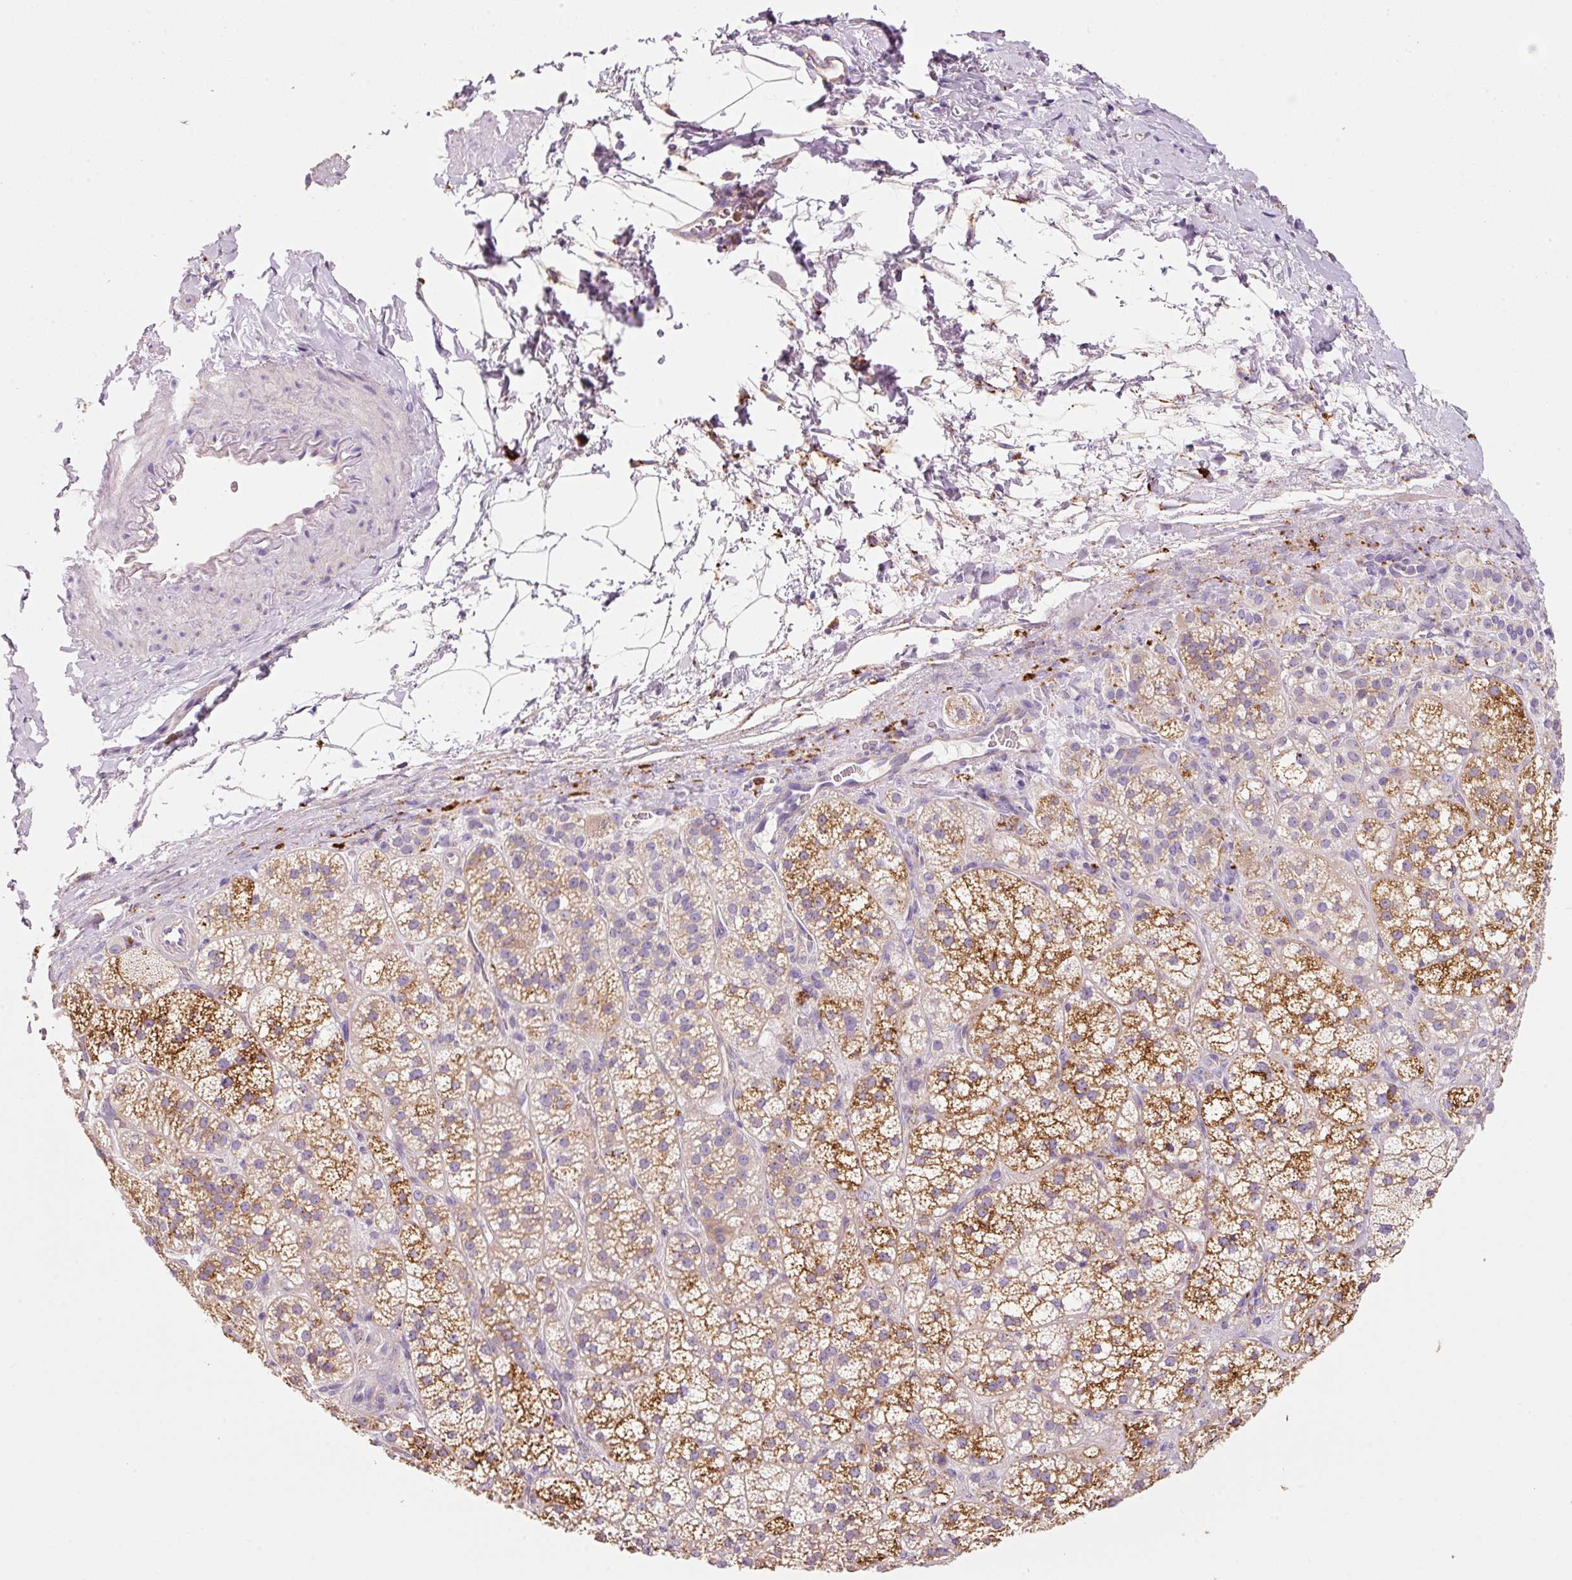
{"staining": {"intensity": "moderate", "quantity": ">75%", "location": "cytoplasmic/membranous"}, "tissue": "adrenal gland", "cell_type": "Glandular cells", "image_type": "normal", "snomed": [{"axis": "morphology", "description": "Normal tissue, NOS"}, {"axis": "topography", "description": "Adrenal gland"}], "caption": "DAB immunohistochemical staining of normal adrenal gland shows moderate cytoplasmic/membranous protein positivity in approximately >75% of glandular cells. The staining was performed using DAB to visualize the protein expression in brown, while the nuclei were stained in blue with hematoxylin (Magnification: 20x).", "gene": "TMC8", "patient": {"sex": "female", "age": 60}}